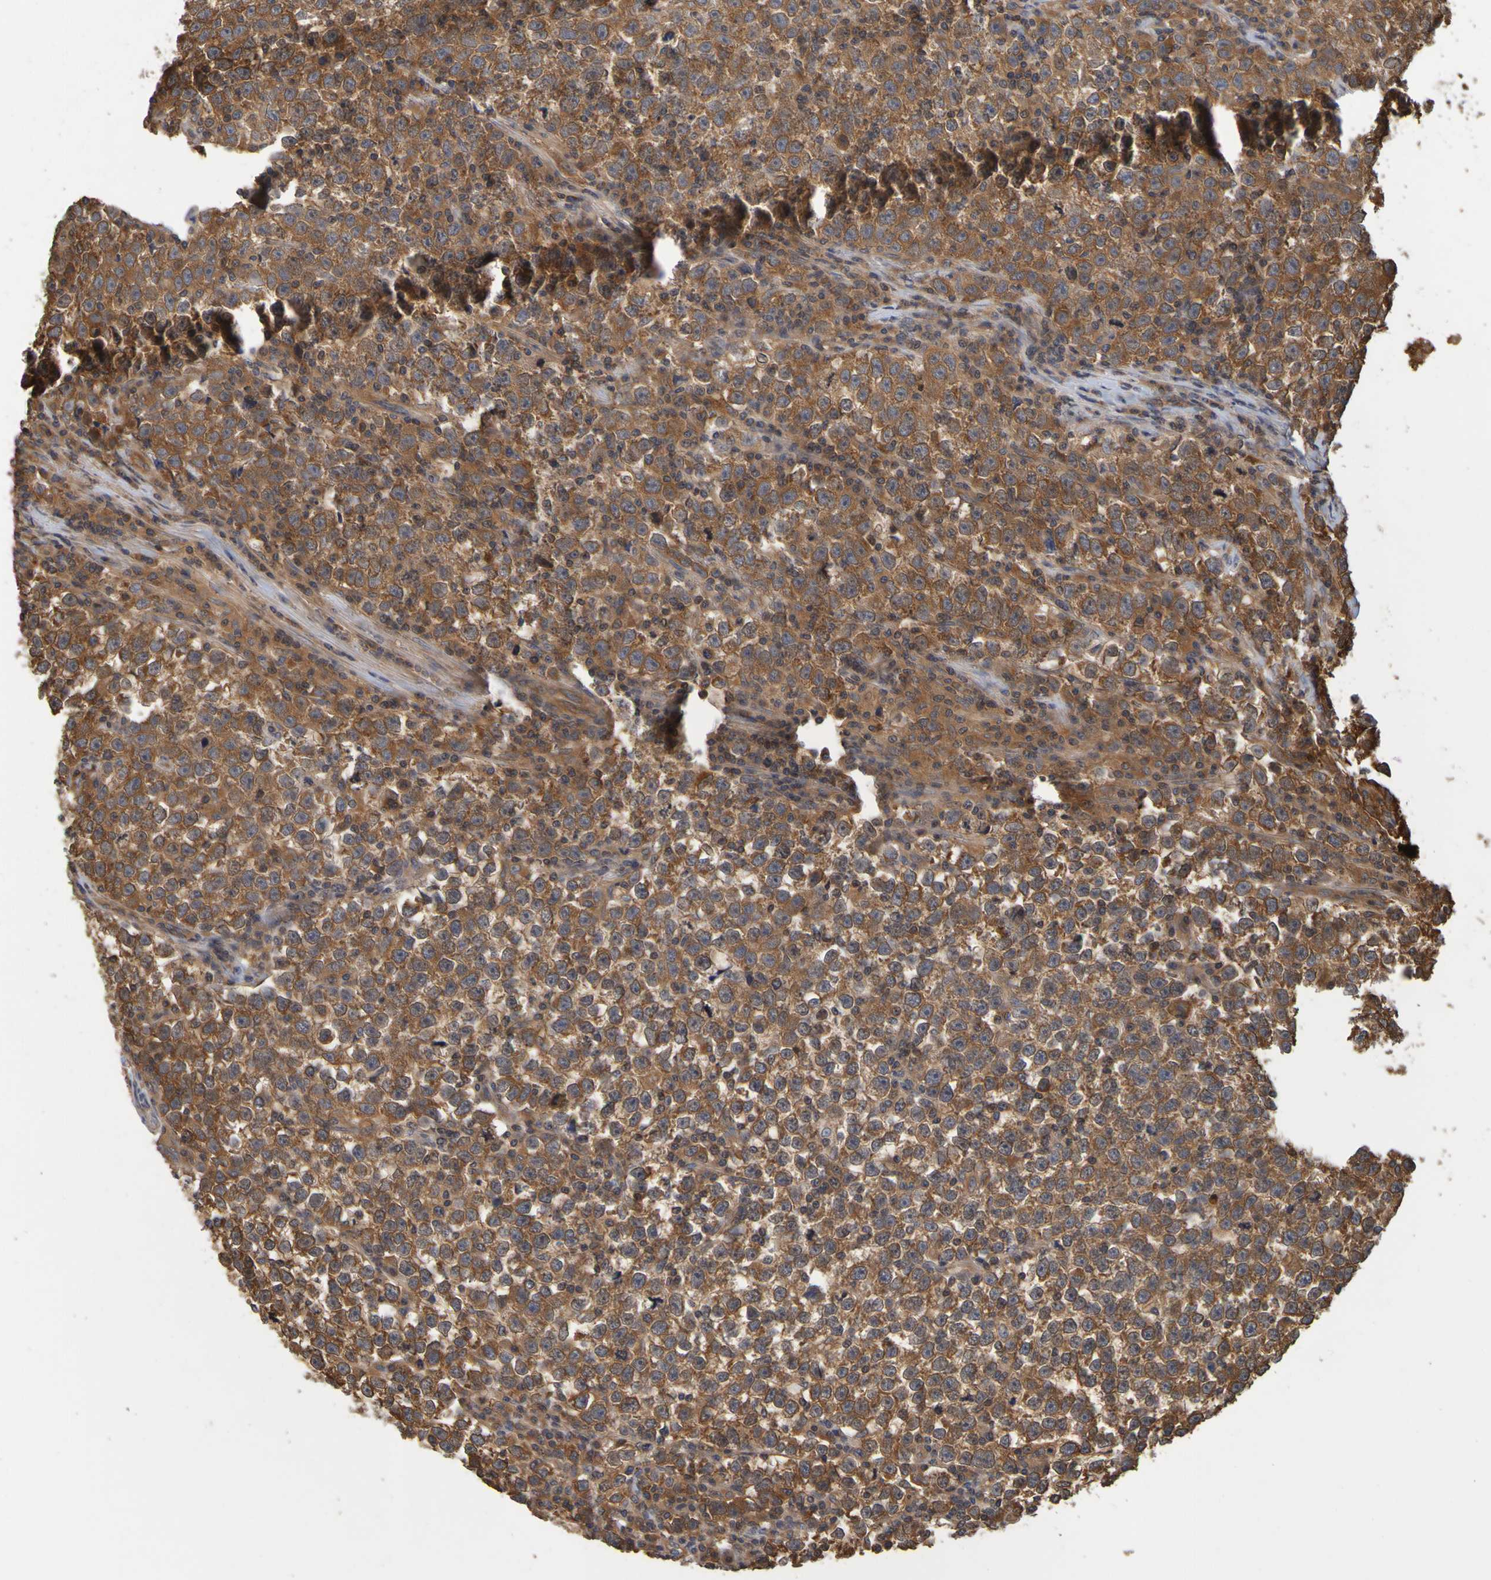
{"staining": {"intensity": "strong", "quantity": "25%-75%", "location": "cytoplasmic/membranous"}, "tissue": "testis cancer", "cell_type": "Tumor cells", "image_type": "cancer", "snomed": [{"axis": "morphology", "description": "Seminoma, NOS"}, {"axis": "topography", "description": "Testis"}], "caption": "DAB (3,3'-diaminobenzidine) immunohistochemical staining of human testis cancer shows strong cytoplasmic/membranous protein expression in about 25%-75% of tumor cells.", "gene": "OCRL", "patient": {"sex": "male", "age": 43}}